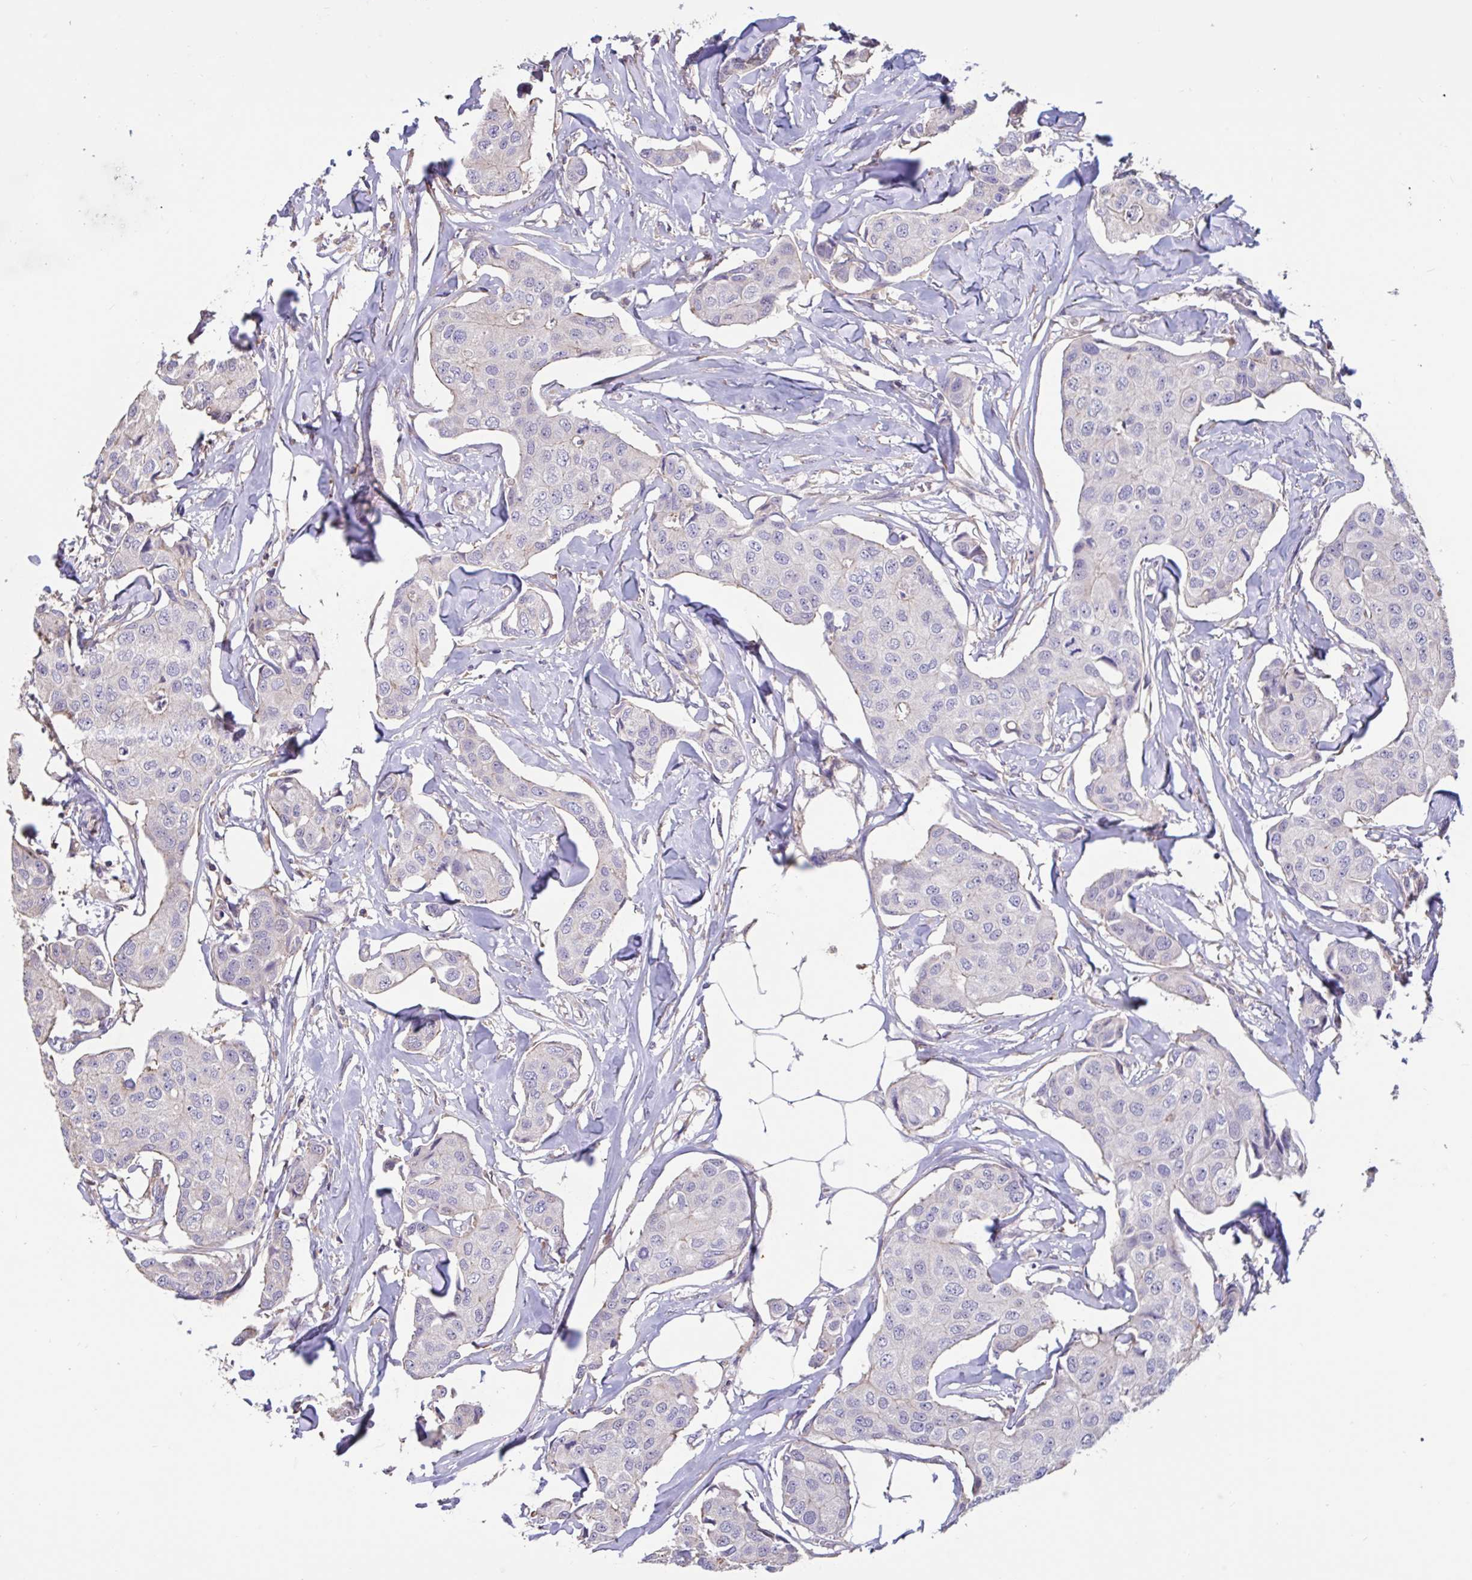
{"staining": {"intensity": "negative", "quantity": "none", "location": "none"}, "tissue": "breast cancer", "cell_type": "Tumor cells", "image_type": "cancer", "snomed": [{"axis": "morphology", "description": "Duct carcinoma"}, {"axis": "topography", "description": "Breast"}, {"axis": "topography", "description": "Lymph node"}], "caption": "Immunohistochemistry micrograph of neoplastic tissue: human breast infiltrating ductal carcinoma stained with DAB (3,3'-diaminobenzidine) exhibits no significant protein positivity in tumor cells.", "gene": "DDX39A", "patient": {"sex": "female", "age": 80}}